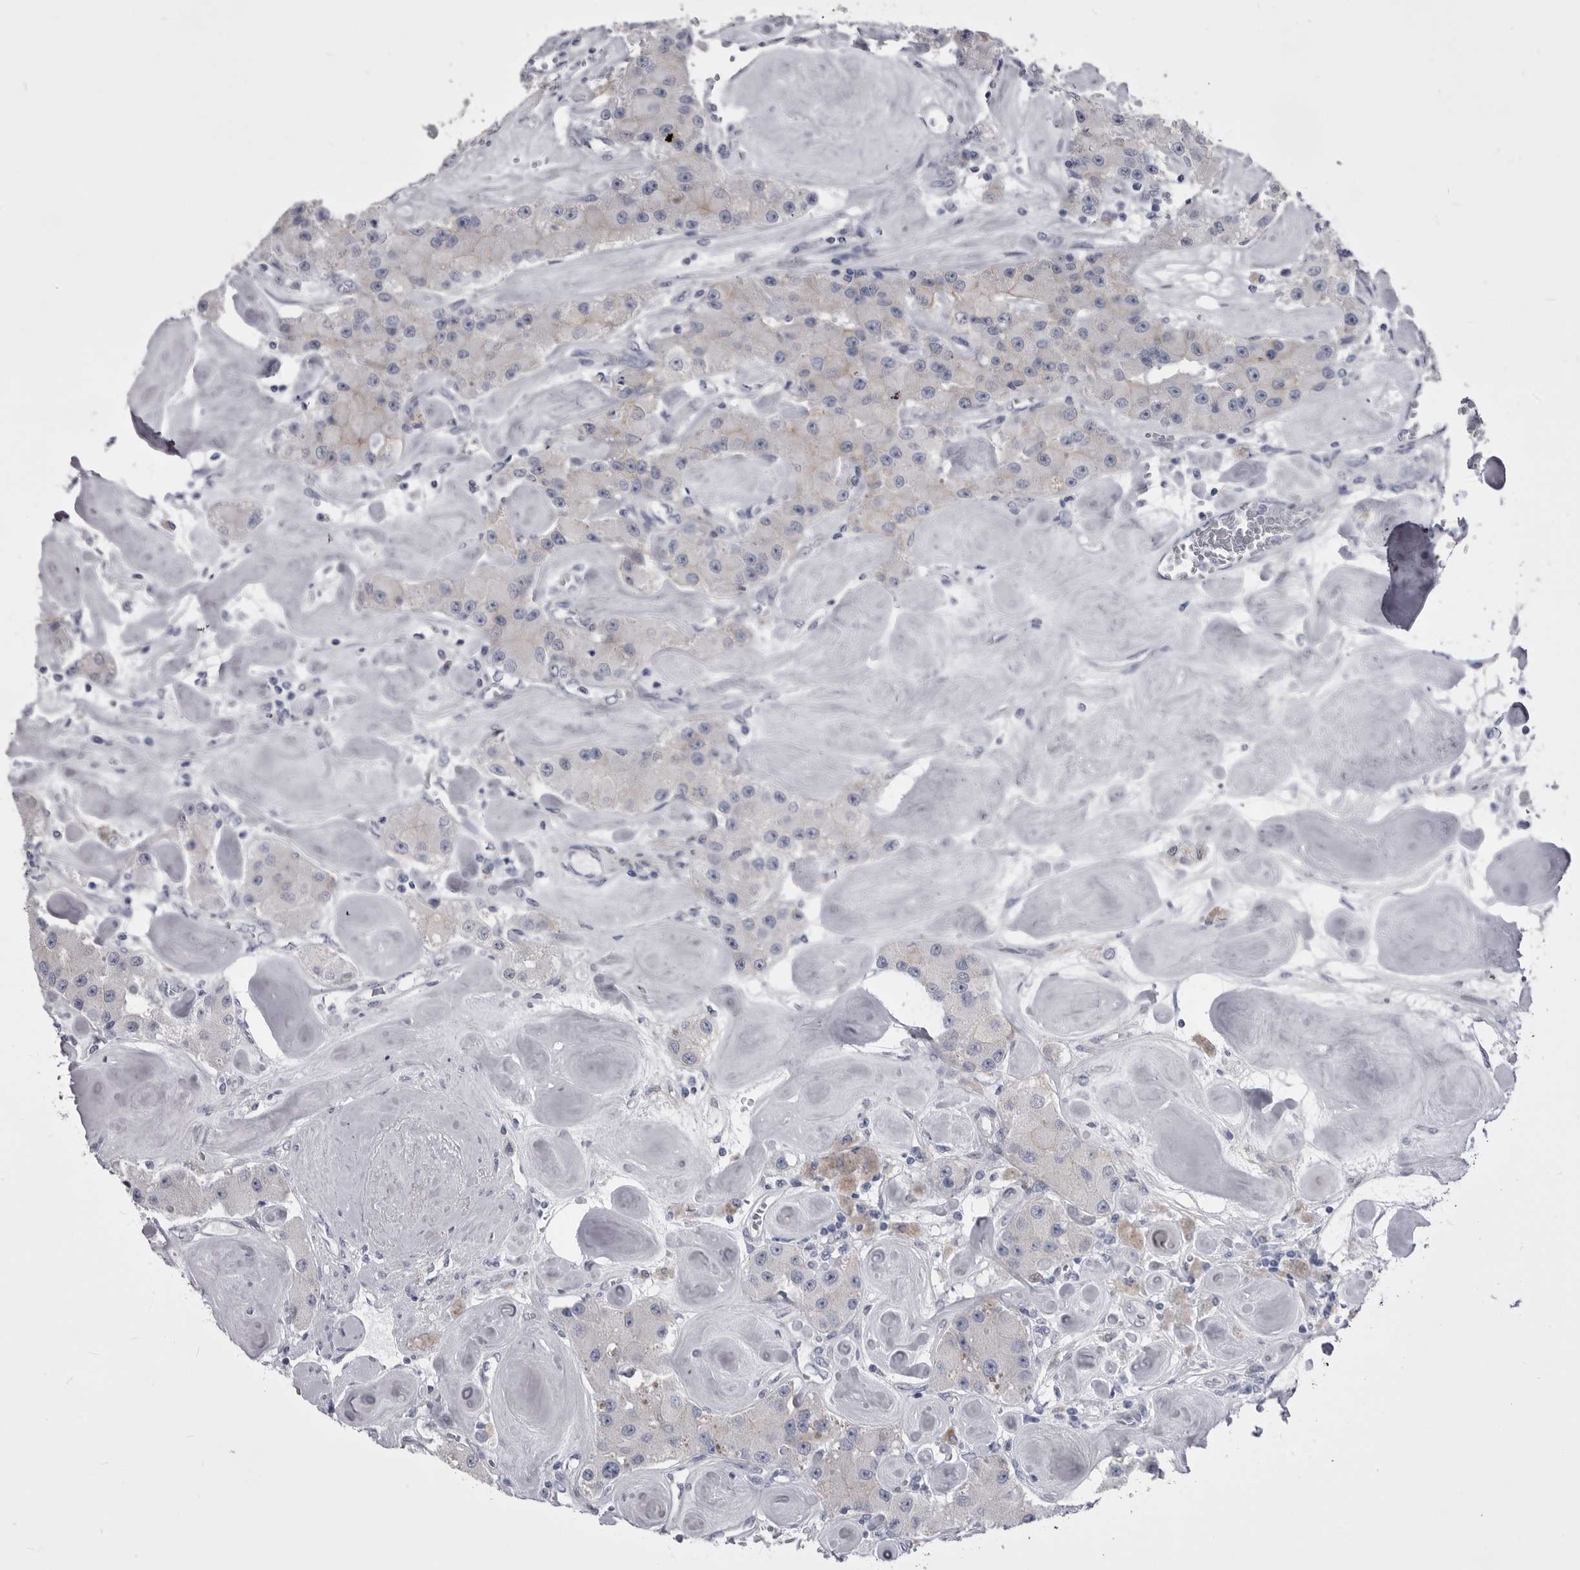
{"staining": {"intensity": "negative", "quantity": "none", "location": "none"}, "tissue": "carcinoid", "cell_type": "Tumor cells", "image_type": "cancer", "snomed": [{"axis": "morphology", "description": "Carcinoid, malignant, NOS"}, {"axis": "topography", "description": "Pancreas"}], "caption": "There is no significant positivity in tumor cells of carcinoid.", "gene": "ANK2", "patient": {"sex": "male", "age": 41}}